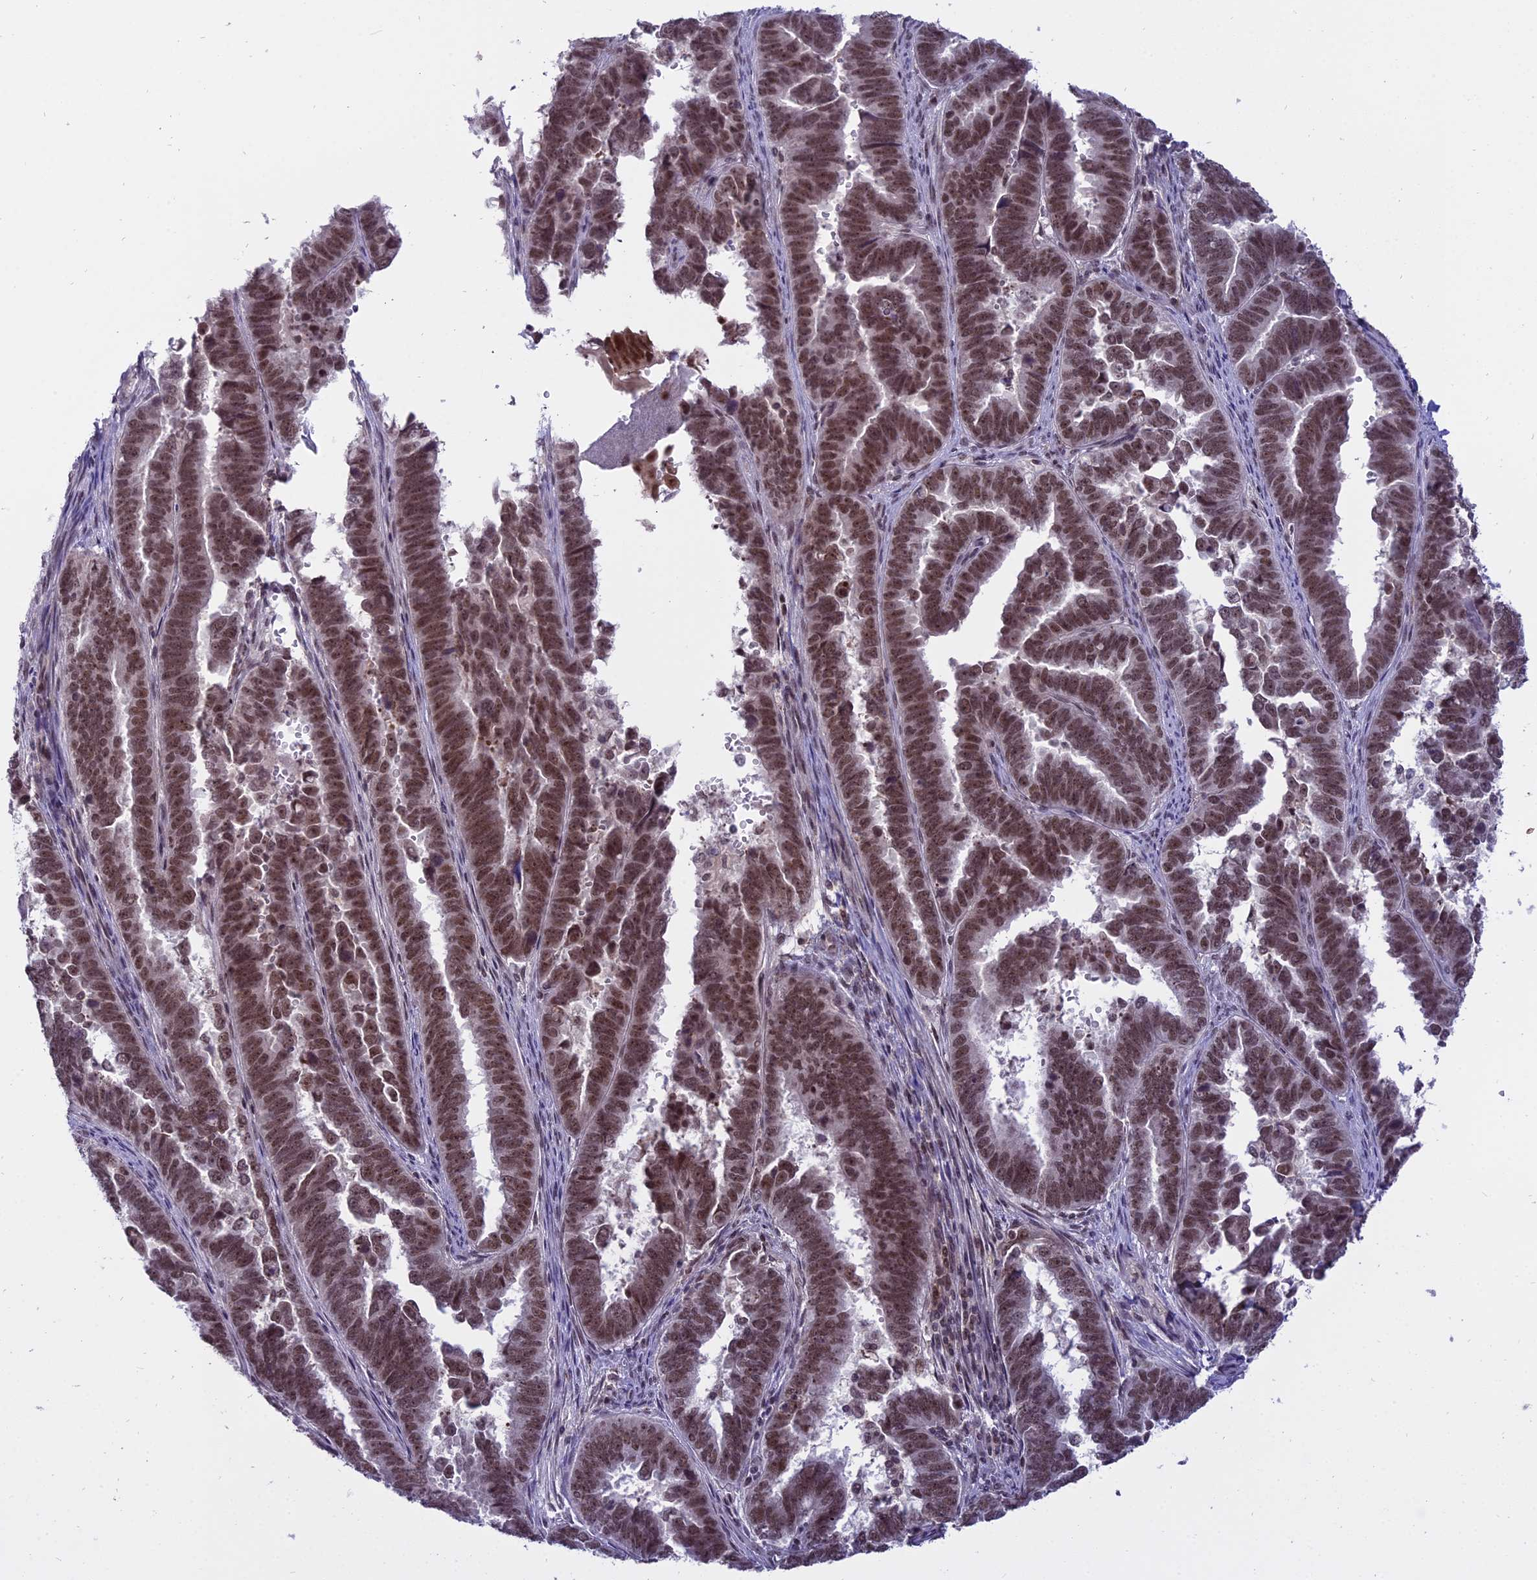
{"staining": {"intensity": "moderate", "quantity": ">75%", "location": "nuclear"}, "tissue": "endometrial cancer", "cell_type": "Tumor cells", "image_type": "cancer", "snomed": [{"axis": "morphology", "description": "Adenocarcinoma, NOS"}, {"axis": "topography", "description": "Endometrium"}], "caption": "Immunohistochemical staining of human endometrial cancer (adenocarcinoma) demonstrates medium levels of moderate nuclear protein expression in about >75% of tumor cells.", "gene": "TADA3", "patient": {"sex": "female", "age": 75}}